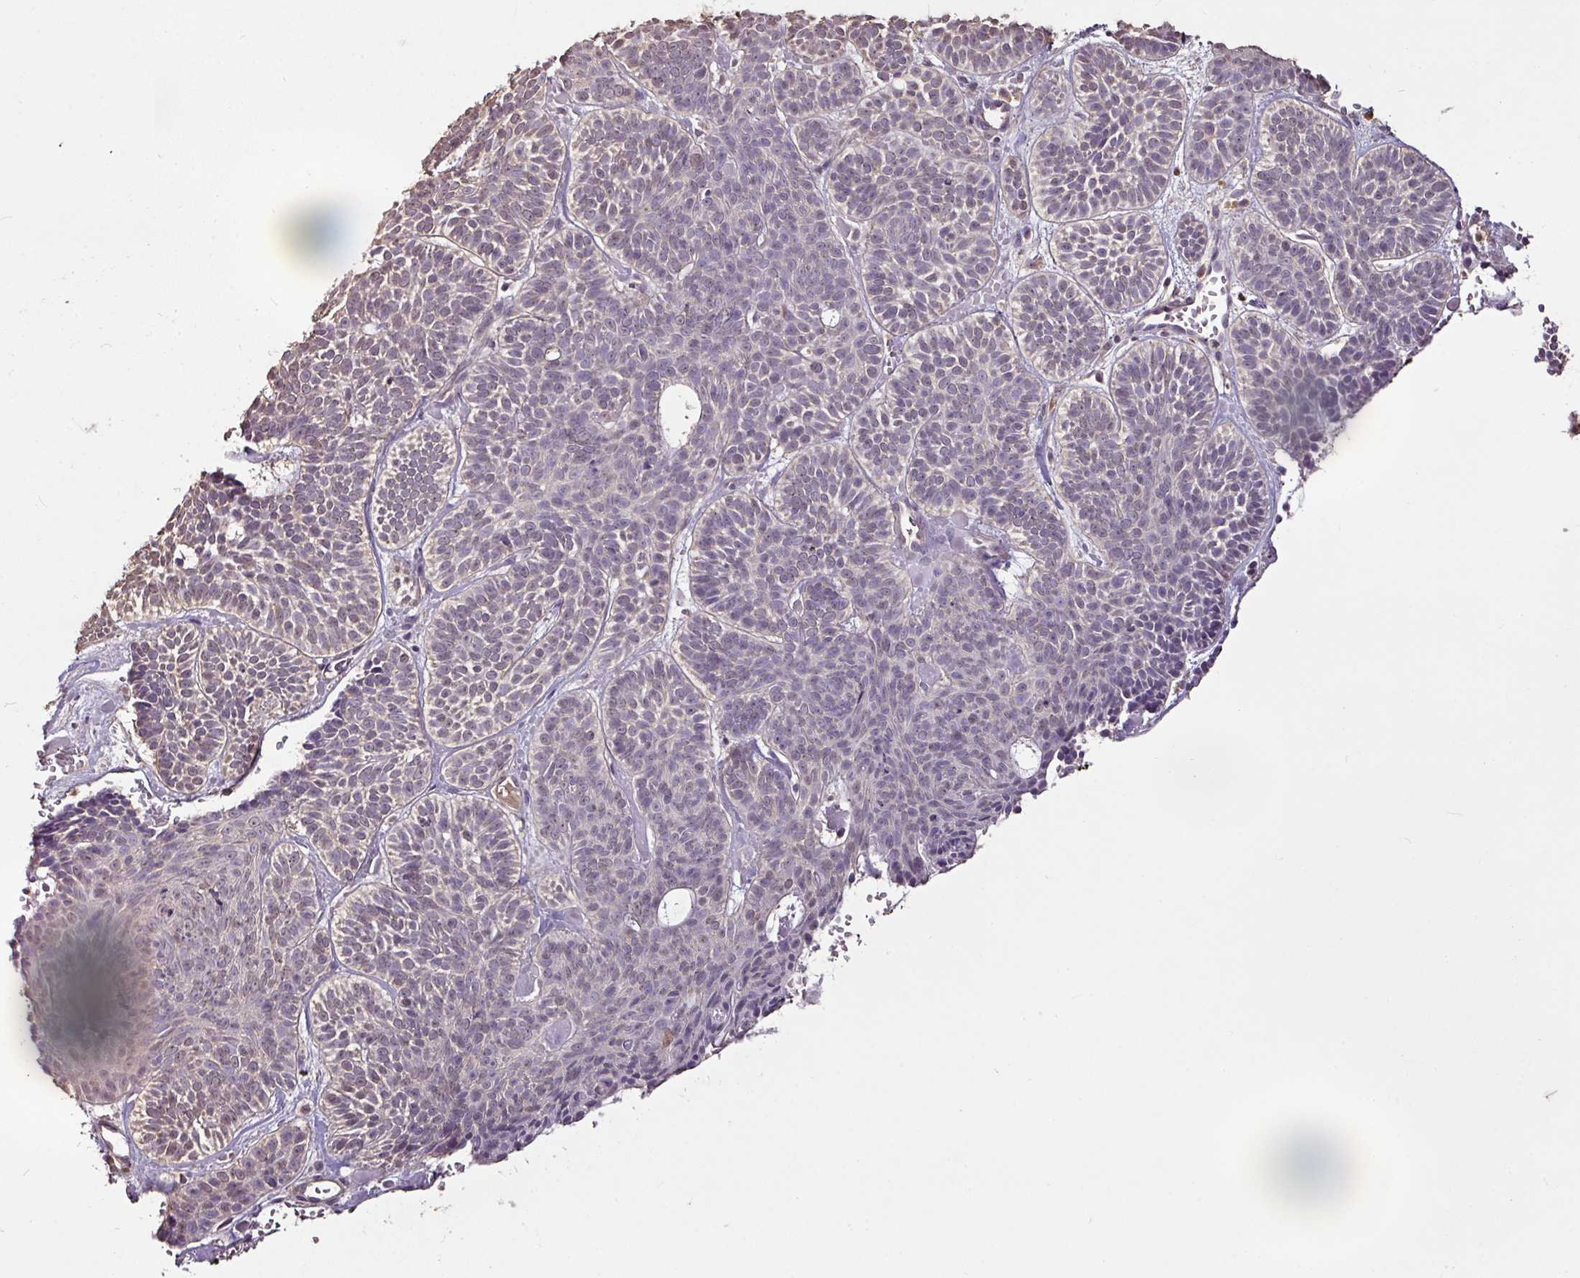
{"staining": {"intensity": "weak", "quantity": "<25%", "location": "cytoplasmic/membranous"}, "tissue": "skin cancer", "cell_type": "Tumor cells", "image_type": "cancer", "snomed": [{"axis": "morphology", "description": "Basal cell carcinoma"}, {"axis": "topography", "description": "Skin"}], "caption": "High power microscopy photomicrograph of an IHC micrograph of skin cancer, revealing no significant staining in tumor cells.", "gene": "RPL38", "patient": {"sex": "male", "age": 85}}